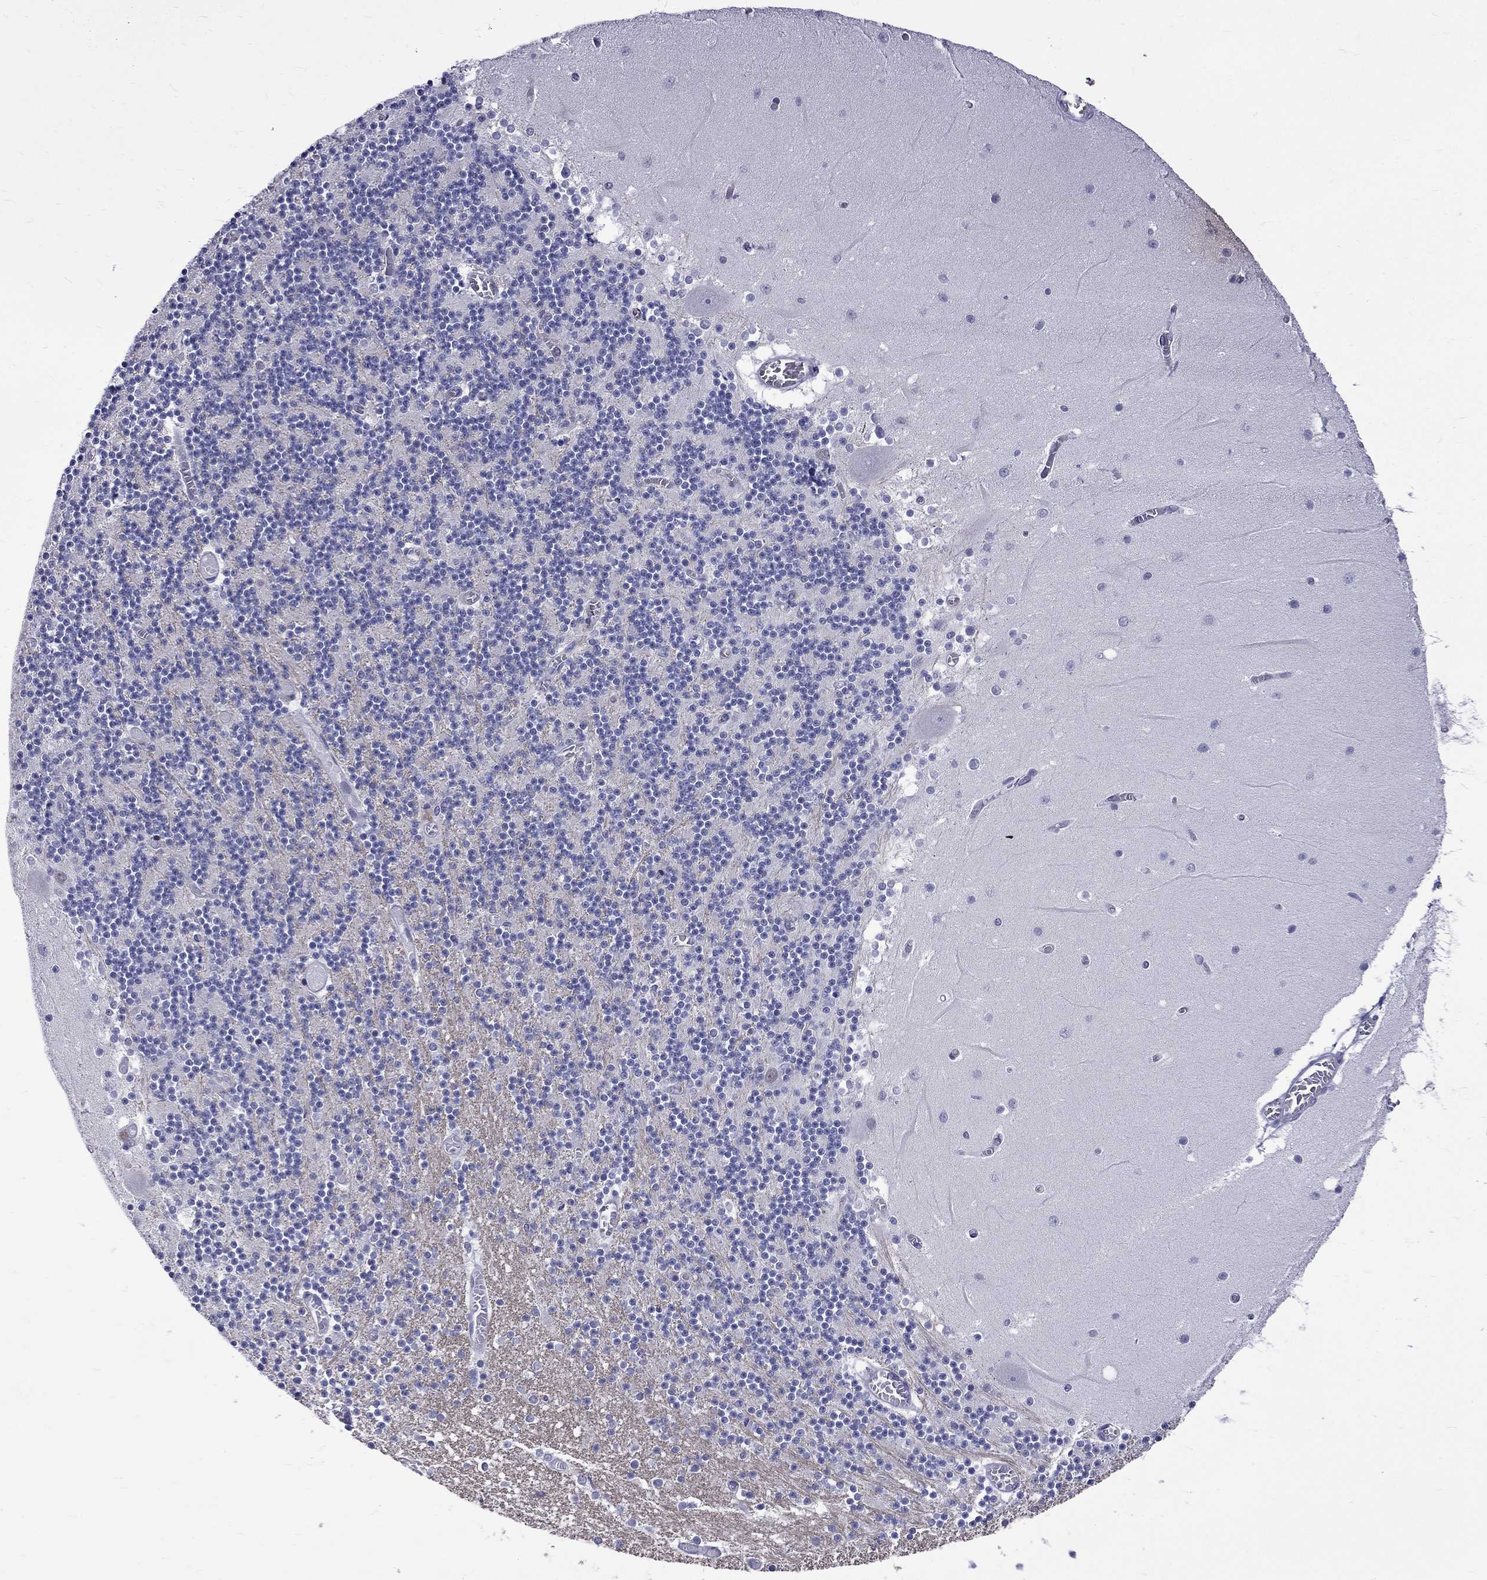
{"staining": {"intensity": "negative", "quantity": "none", "location": "none"}, "tissue": "cerebellum", "cell_type": "Cells in granular layer", "image_type": "normal", "snomed": [{"axis": "morphology", "description": "Normal tissue, NOS"}, {"axis": "topography", "description": "Cerebellum"}], "caption": "A high-resolution image shows immunohistochemistry staining of normal cerebellum, which demonstrates no significant staining in cells in granular layer. Brightfield microscopy of immunohistochemistry (IHC) stained with DAB (brown) and hematoxylin (blue), captured at high magnification.", "gene": "RTL9", "patient": {"sex": "female", "age": 28}}